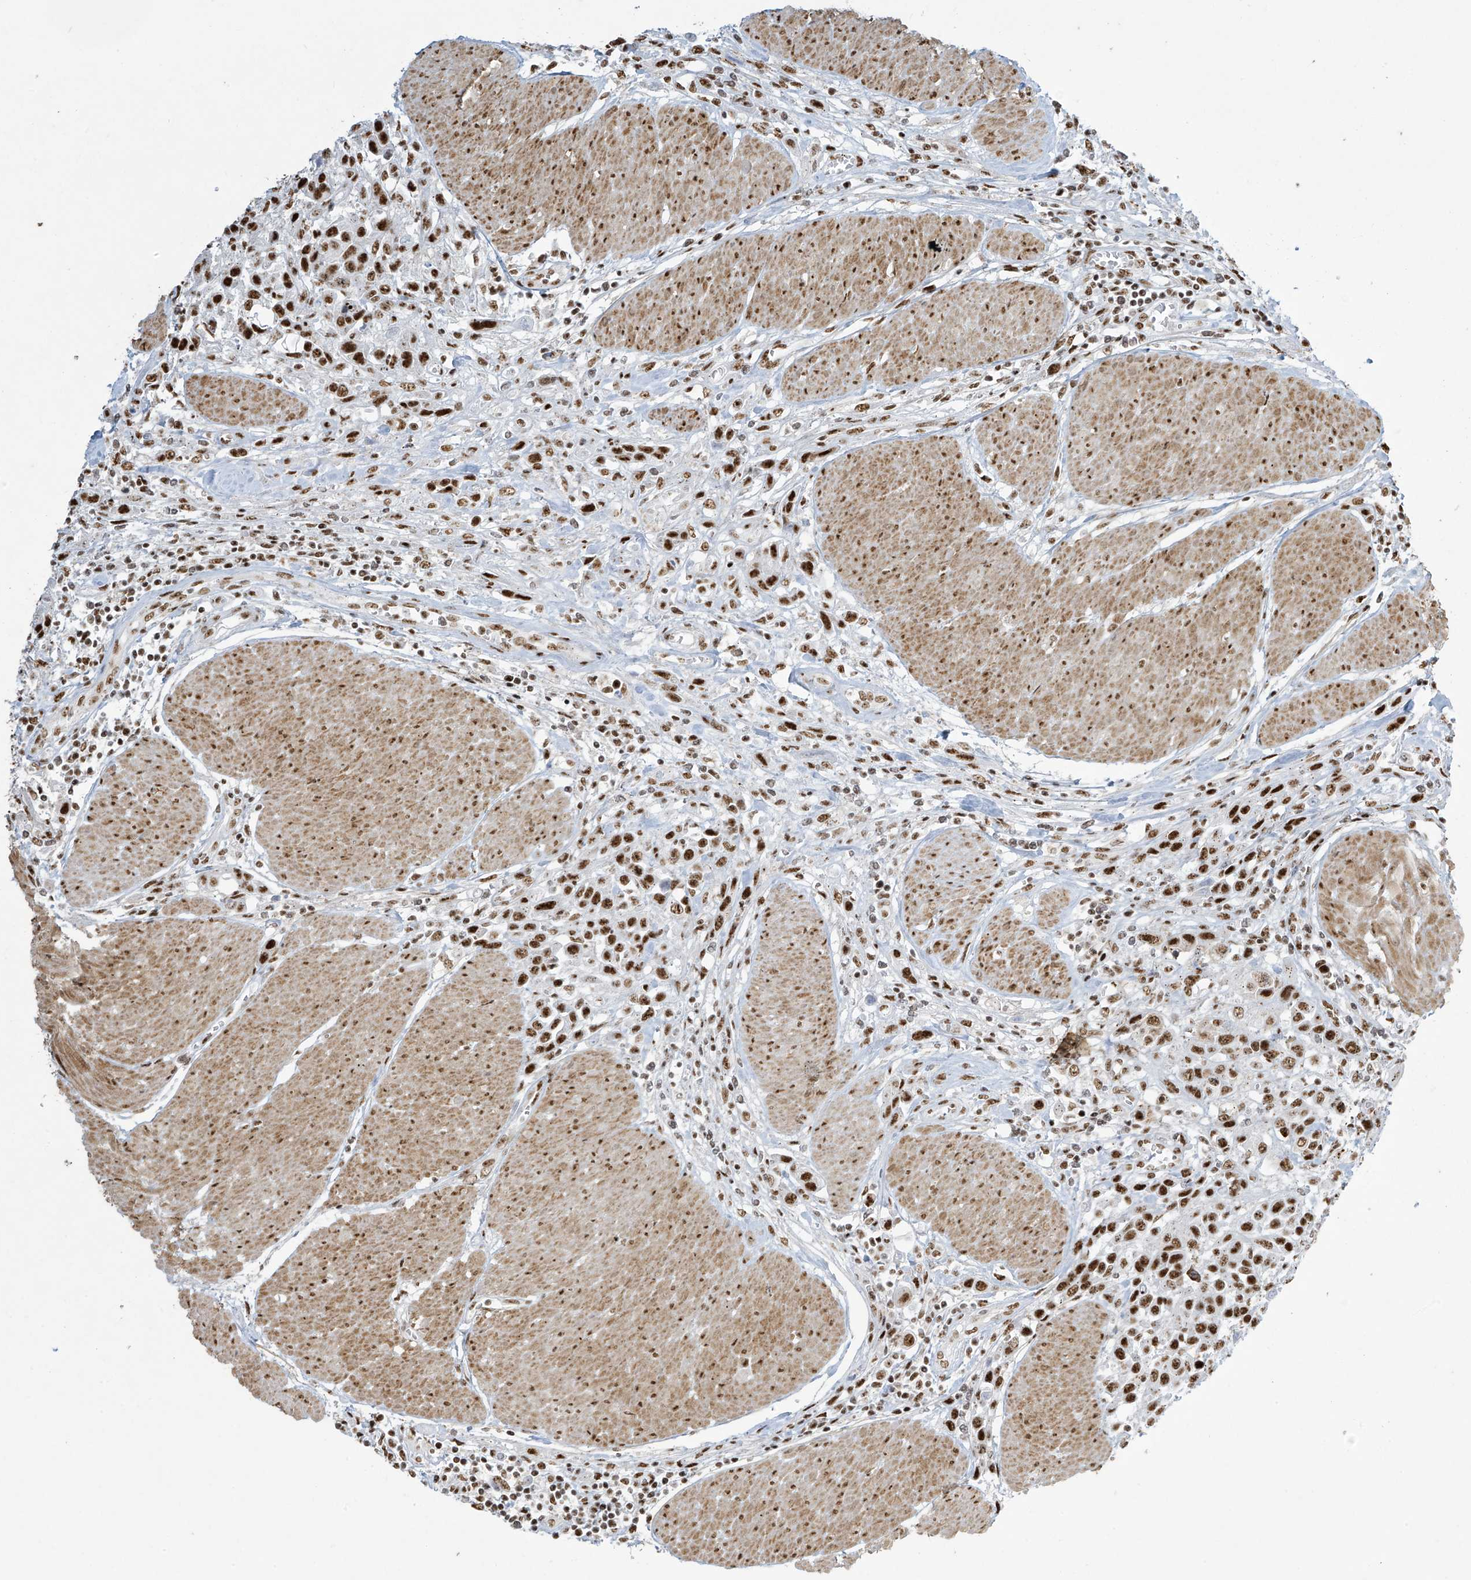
{"staining": {"intensity": "strong", "quantity": ">75%", "location": "nuclear"}, "tissue": "urothelial cancer", "cell_type": "Tumor cells", "image_type": "cancer", "snomed": [{"axis": "morphology", "description": "Urothelial carcinoma, High grade"}, {"axis": "topography", "description": "Urinary bladder"}], "caption": "Human high-grade urothelial carcinoma stained with a brown dye displays strong nuclear positive positivity in approximately >75% of tumor cells.", "gene": "MS4A6A", "patient": {"sex": "male", "age": 50}}